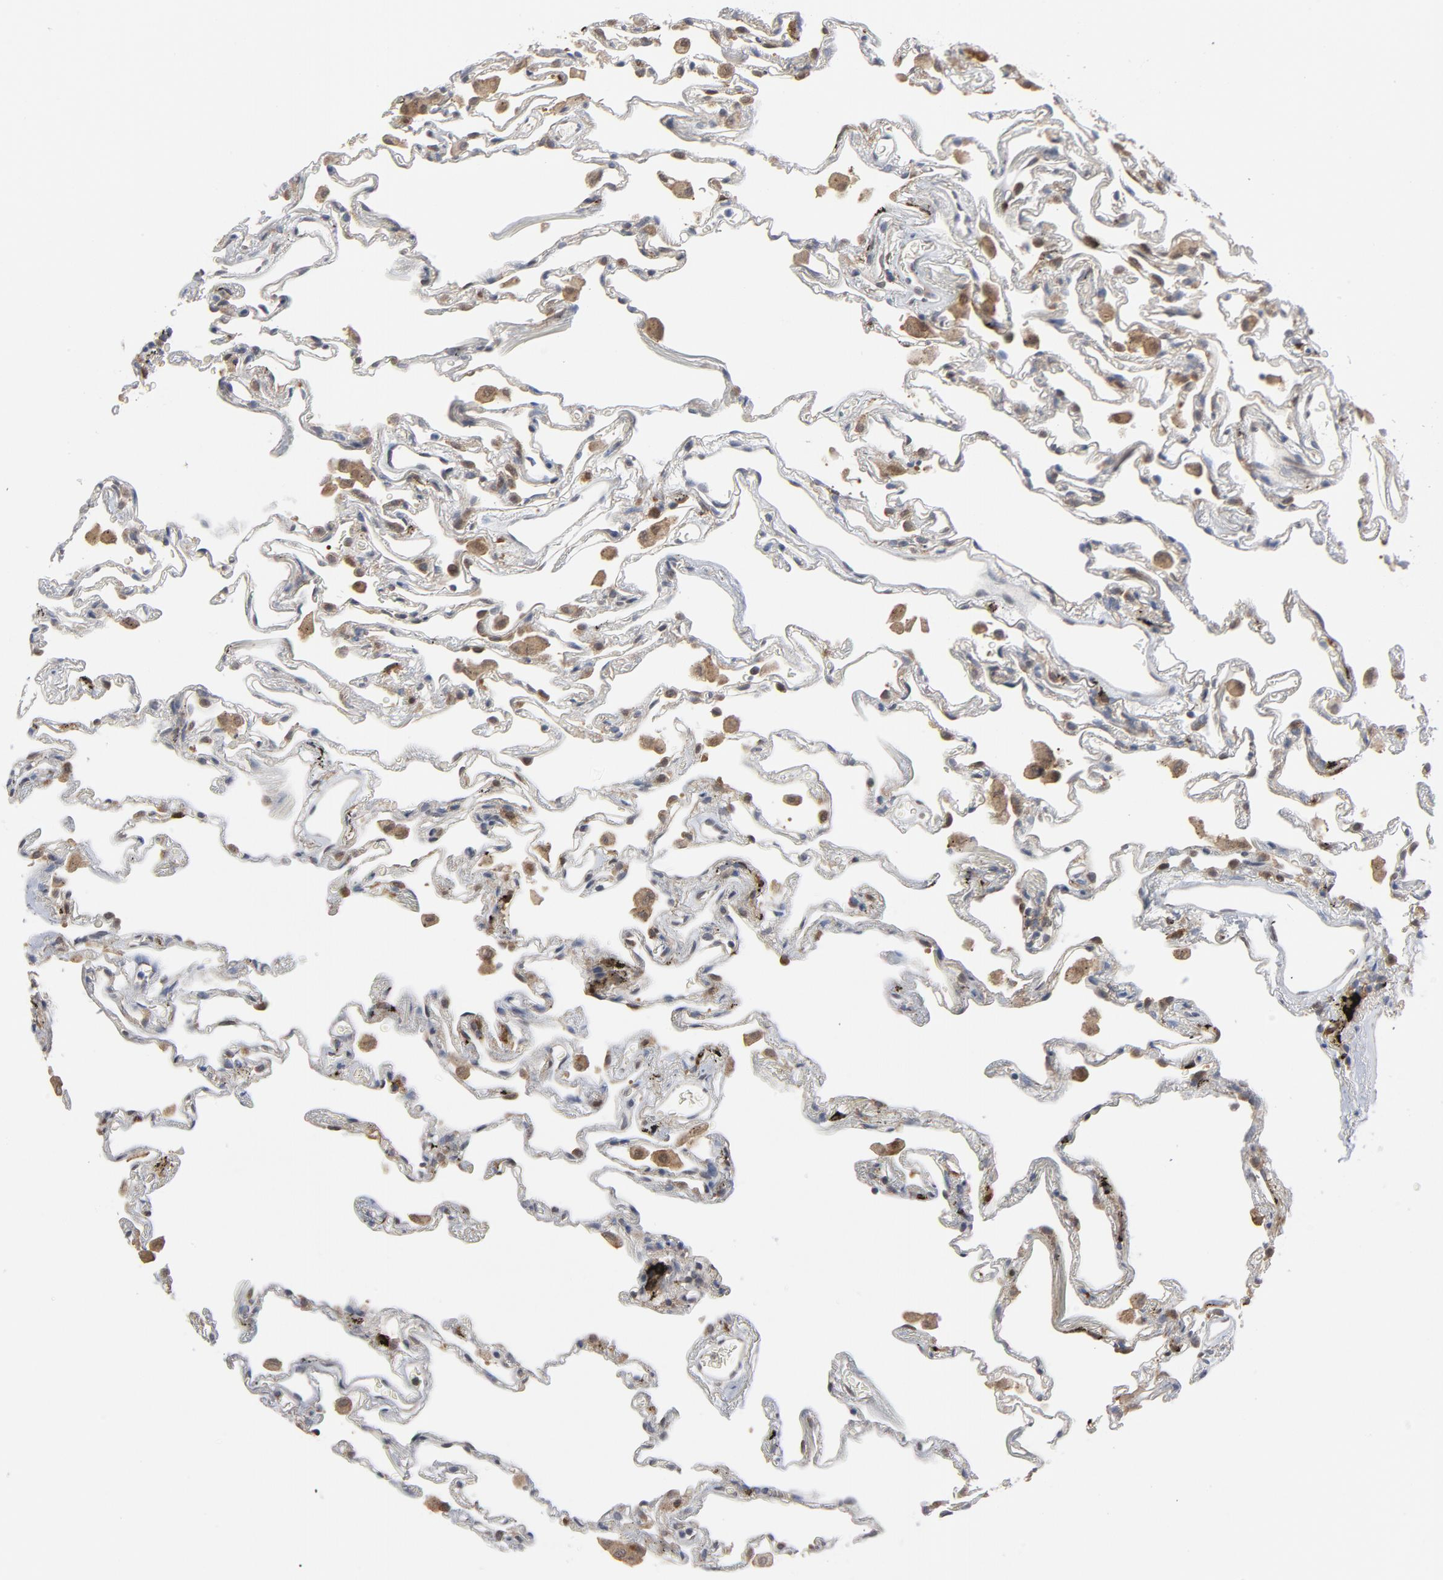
{"staining": {"intensity": "weak", "quantity": "25%-75%", "location": "cytoplasmic/membranous"}, "tissue": "lung", "cell_type": "Alveolar cells", "image_type": "normal", "snomed": [{"axis": "morphology", "description": "Normal tissue, NOS"}, {"axis": "morphology", "description": "Inflammation, NOS"}, {"axis": "topography", "description": "Lung"}], "caption": "Immunohistochemical staining of normal human lung shows low levels of weak cytoplasmic/membranous positivity in approximately 25%-75% of alveolar cells.", "gene": "PRDX1", "patient": {"sex": "male", "age": 69}}